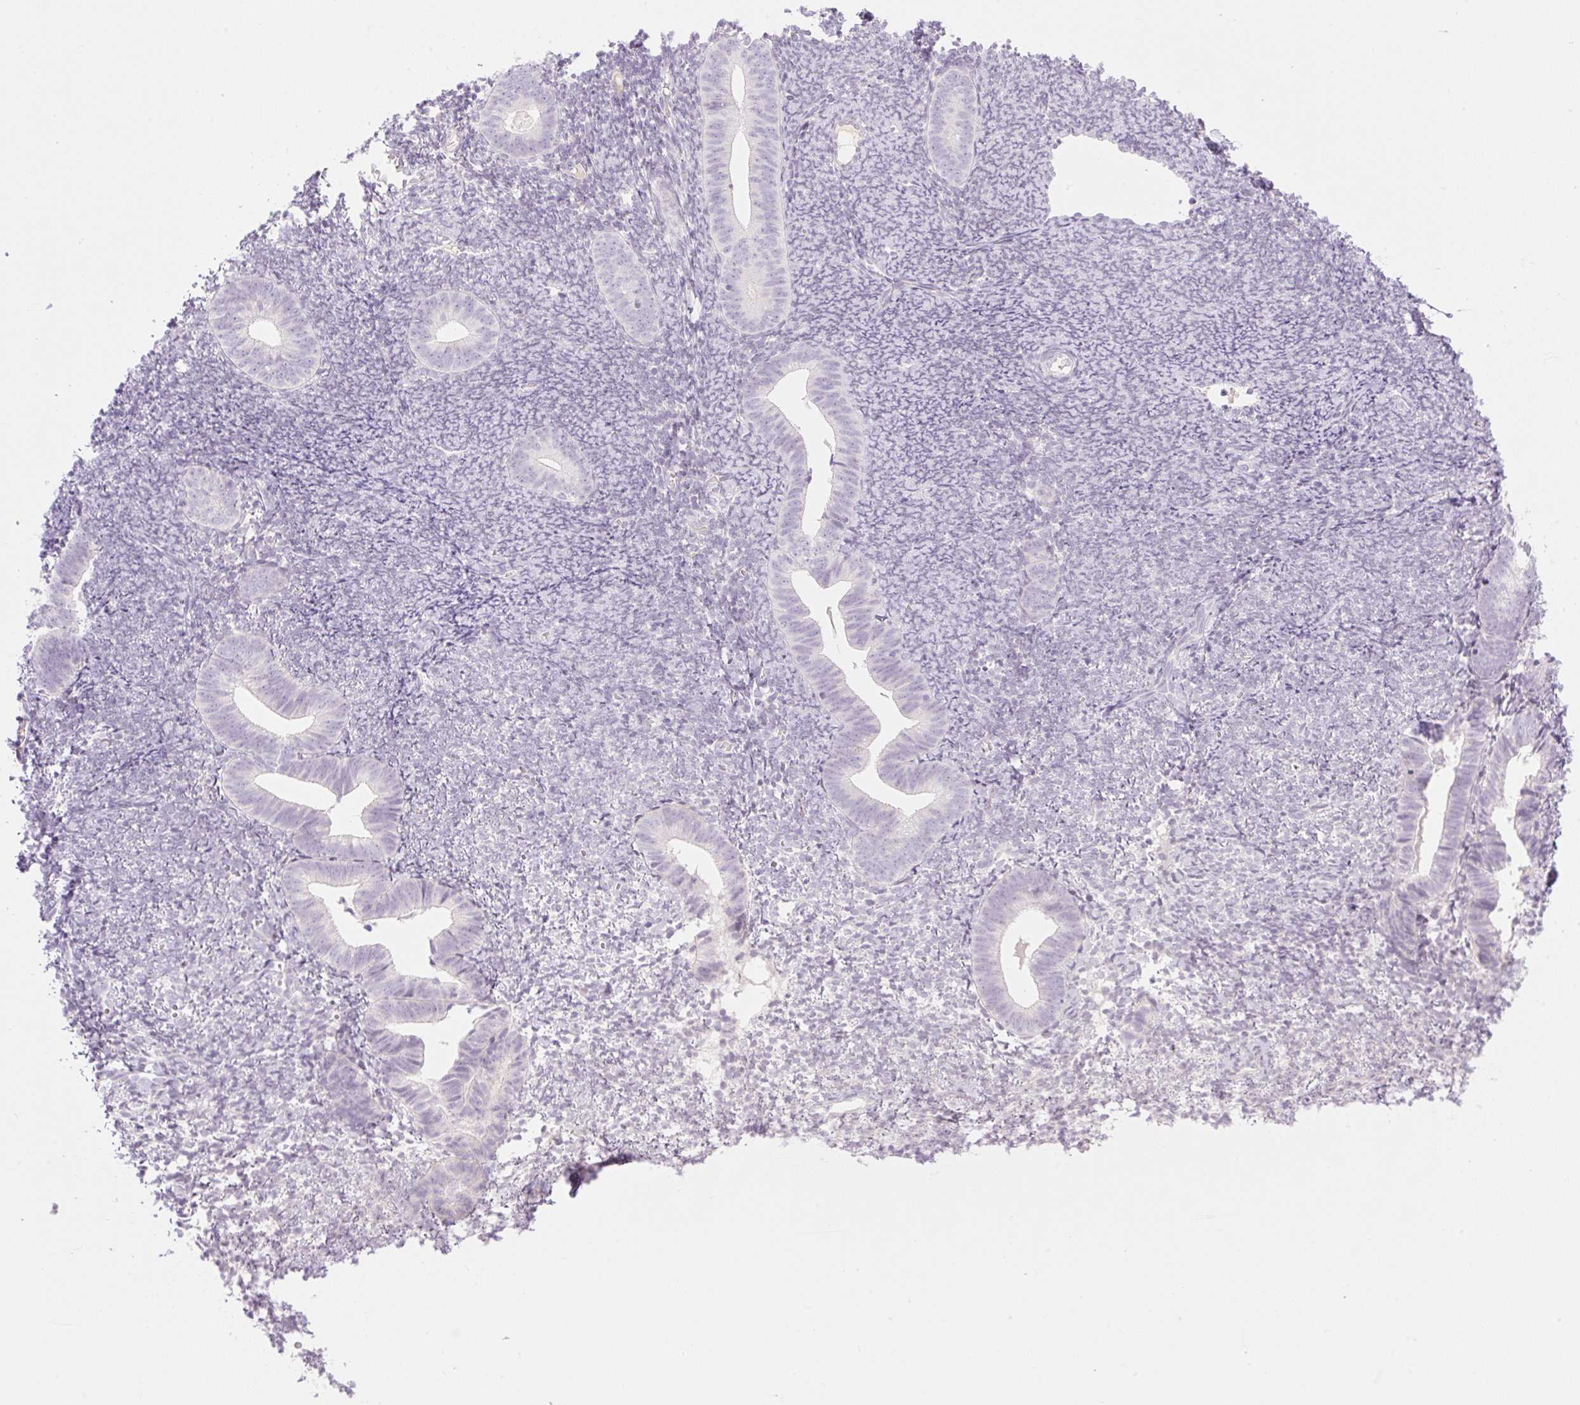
{"staining": {"intensity": "negative", "quantity": "none", "location": "none"}, "tissue": "endometrium", "cell_type": "Cells in endometrial stroma", "image_type": "normal", "snomed": [{"axis": "morphology", "description": "Normal tissue, NOS"}, {"axis": "topography", "description": "Endometrium"}], "caption": "Cells in endometrial stroma show no significant protein positivity in unremarkable endometrium.", "gene": "TBX15", "patient": {"sex": "female", "age": 39}}